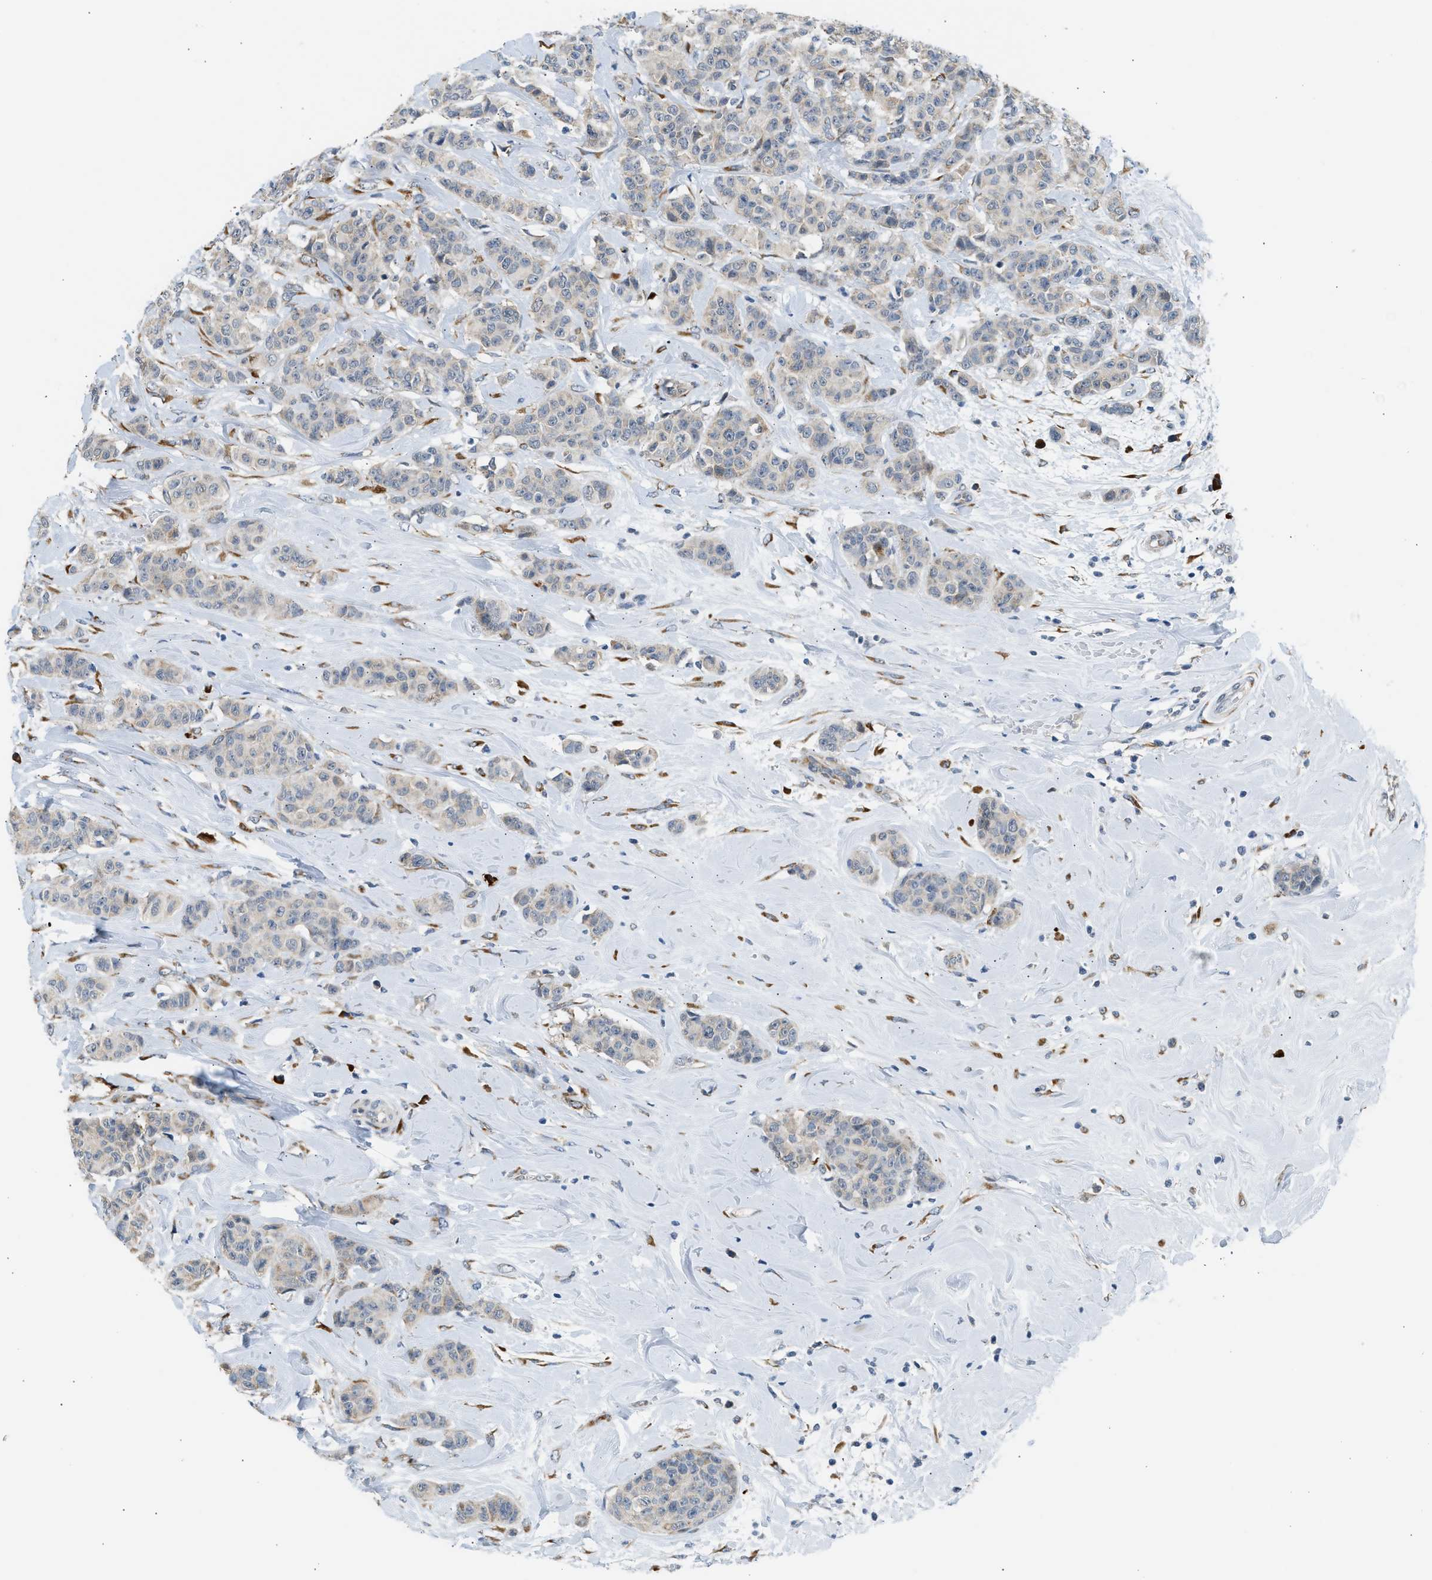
{"staining": {"intensity": "weak", "quantity": "<25%", "location": "cytoplasmic/membranous"}, "tissue": "breast cancer", "cell_type": "Tumor cells", "image_type": "cancer", "snomed": [{"axis": "morphology", "description": "Normal tissue, NOS"}, {"axis": "morphology", "description": "Duct carcinoma"}, {"axis": "topography", "description": "Breast"}], "caption": "A photomicrograph of breast invasive ductal carcinoma stained for a protein displays no brown staining in tumor cells.", "gene": "KCNC2", "patient": {"sex": "female", "age": 40}}